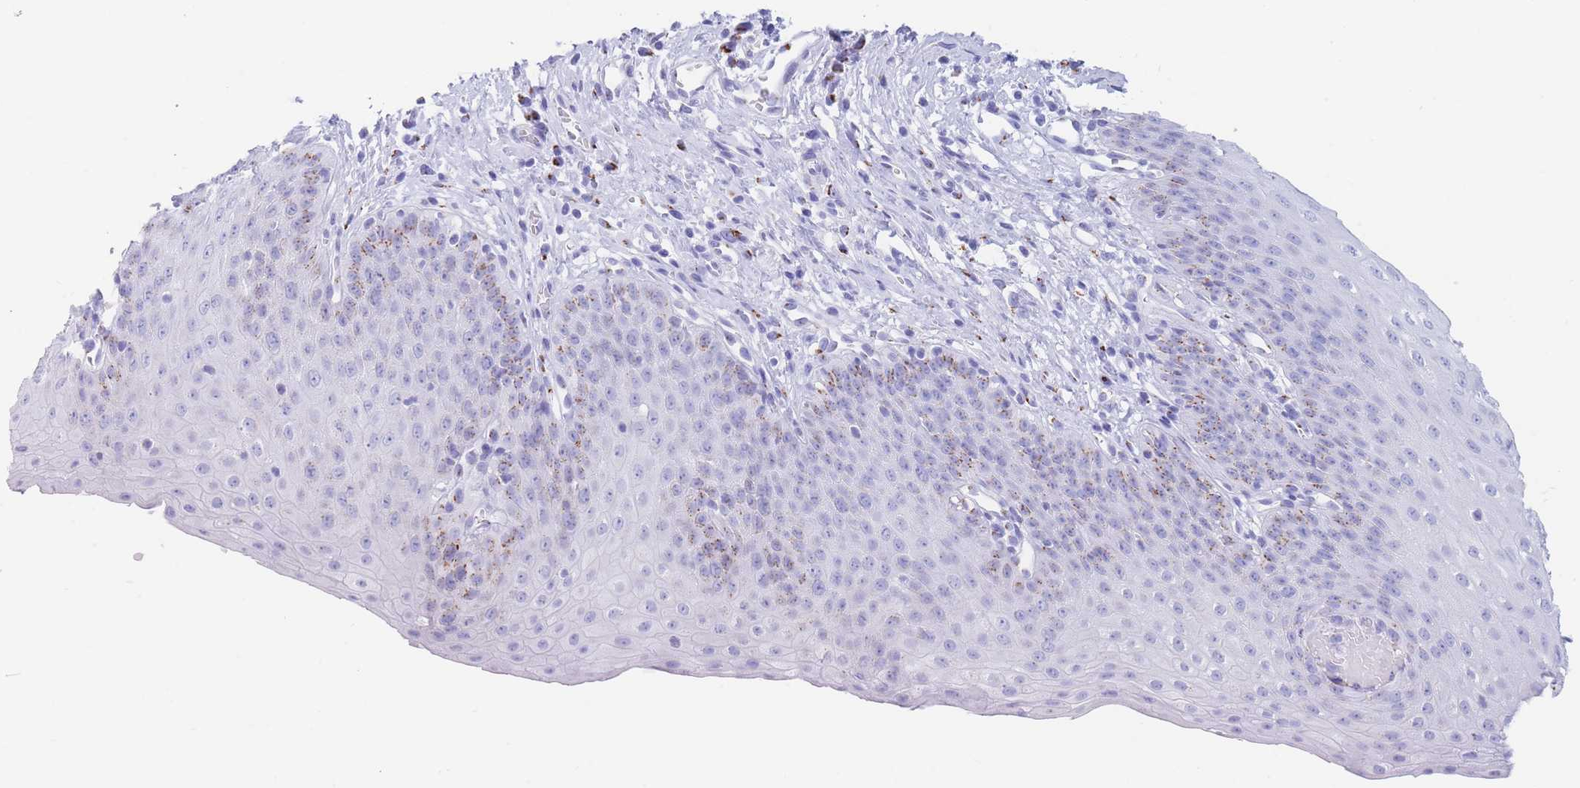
{"staining": {"intensity": "moderate", "quantity": "<25%", "location": "cytoplasmic/membranous"}, "tissue": "esophagus", "cell_type": "Squamous epithelial cells", "image_type": "normal", "snomed": [{"axis": "morphology", "description": "Normal tissue, NOS"}, {"axis": "topography", "description": "Esophagus"}], "caption": "An immunohistochemistry image of unremarkable tissue is shown. Protein staining in brown highlights moderate cytoplasmic/membranous positivity in esophagus within squamous epithelial cells.", "gene": "FAM3C", "patient": {"sex": "male", "age": 71}}